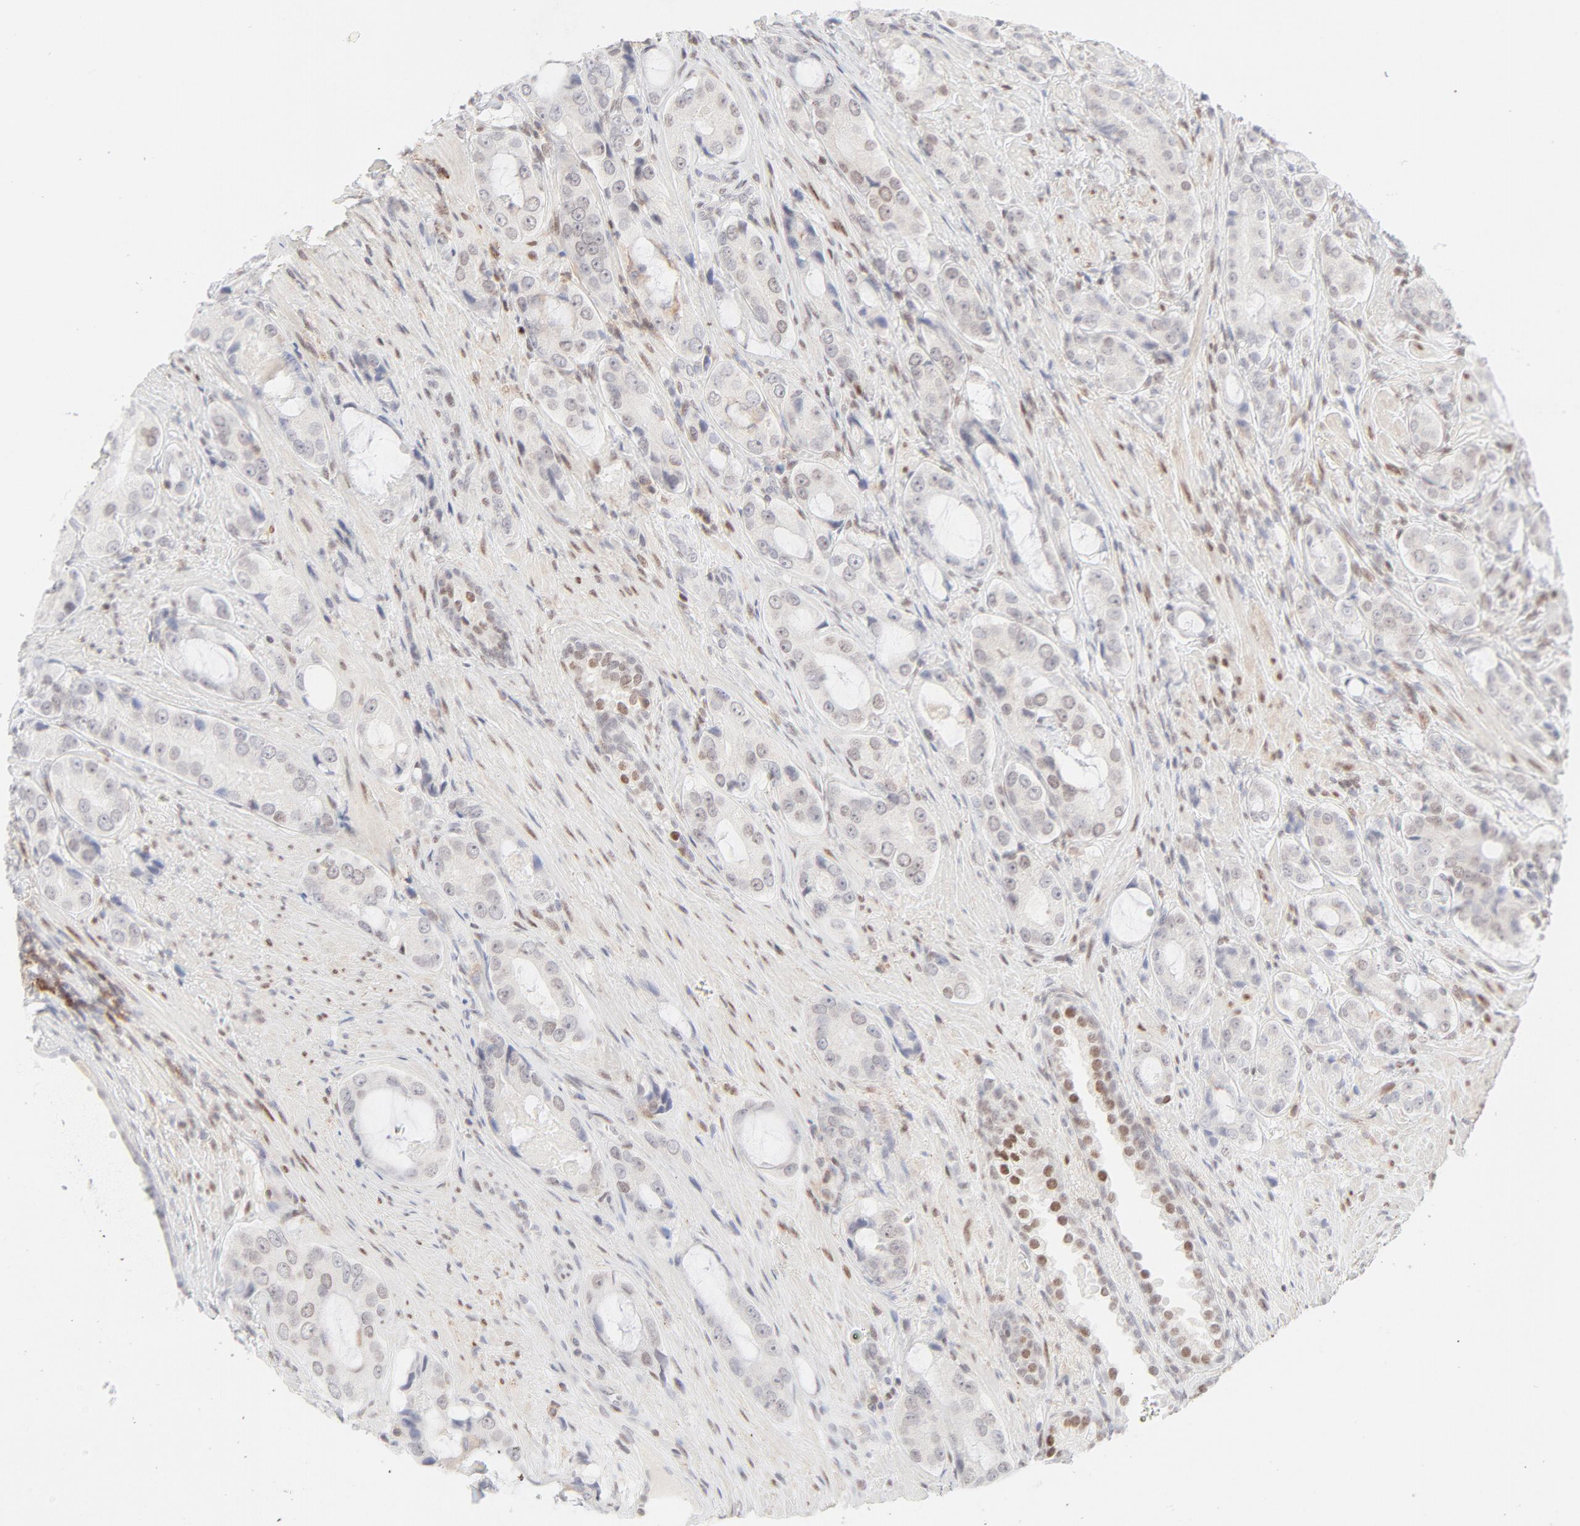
{"staining": {"intensity": "moderate", "quantity": "<25%", "location": "nuclear"}, "tissue": "prostate cancer", "cell_type": "Tumor cells", "image_type": "cancer", "snomed": [{"axis": "morphology", "description": "Adenocarcinoma, High grade"}, {"axis": "topography", "description": "Prostate"}], "caption": "Tumor cells reveal moderate nuclear expression in approximately <25% of cells in prostate cancer.", "gene": "PRKCB", "patient": {"sex": "male", "age": 72}}